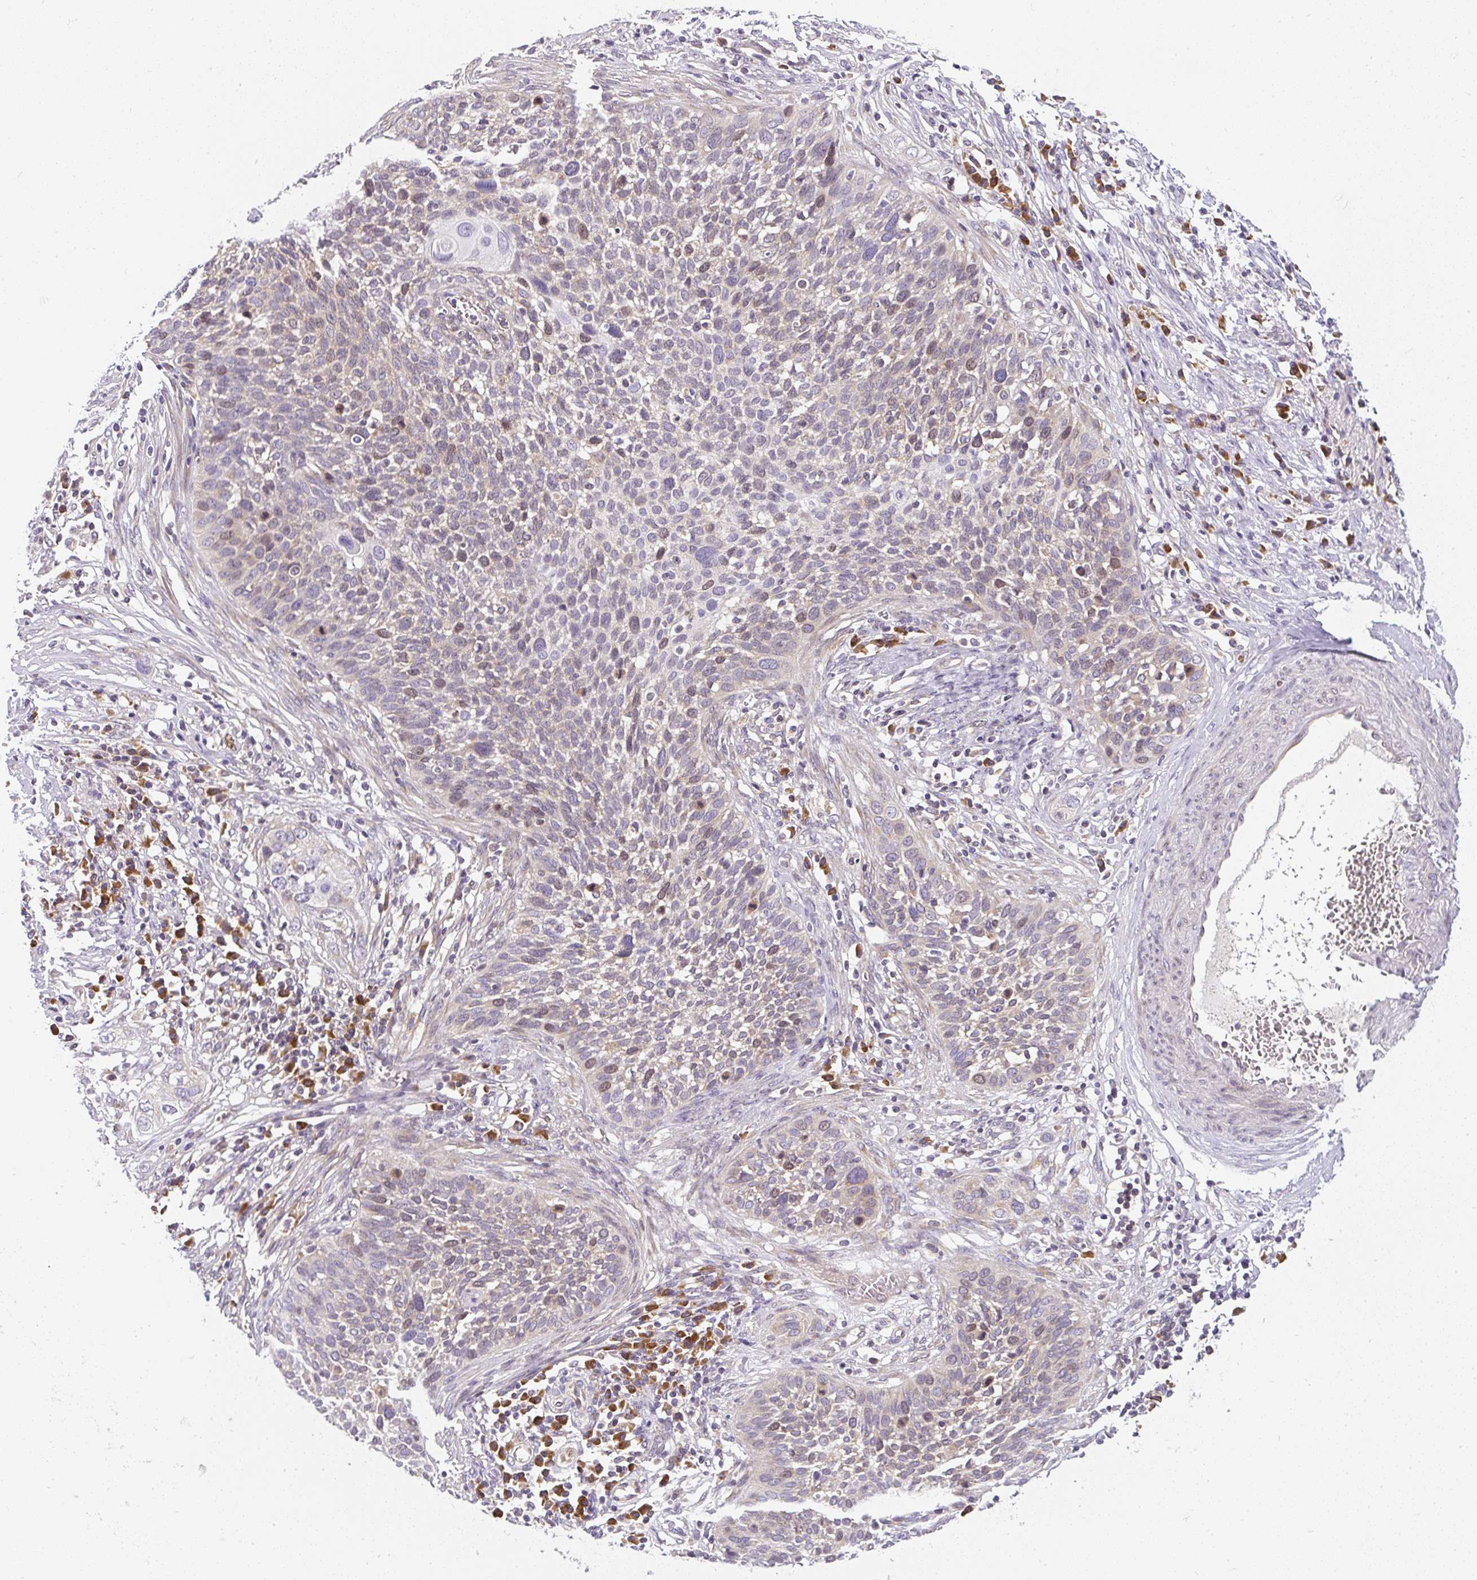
{"staining": {"intensity": "weak", "quantity": "<25%", "location": "nuclear"}, "tissue": "cervical cancer", "cell_type": "Tumor cells", "image_type": "cancer", "snomed": [{"axis": "morphology", "description": "Squamous cell carcinoma, NOS"}, {"axis": "topography", "description": "Cervix"}], "caption": "Cervical cancer (squamous cell carcinoma) stained for a protein using immunohistochemistry demonstrates no staining tumor cells.", "gene": "CYP20A1", "patient": {"sex": "female", "age": 34}}